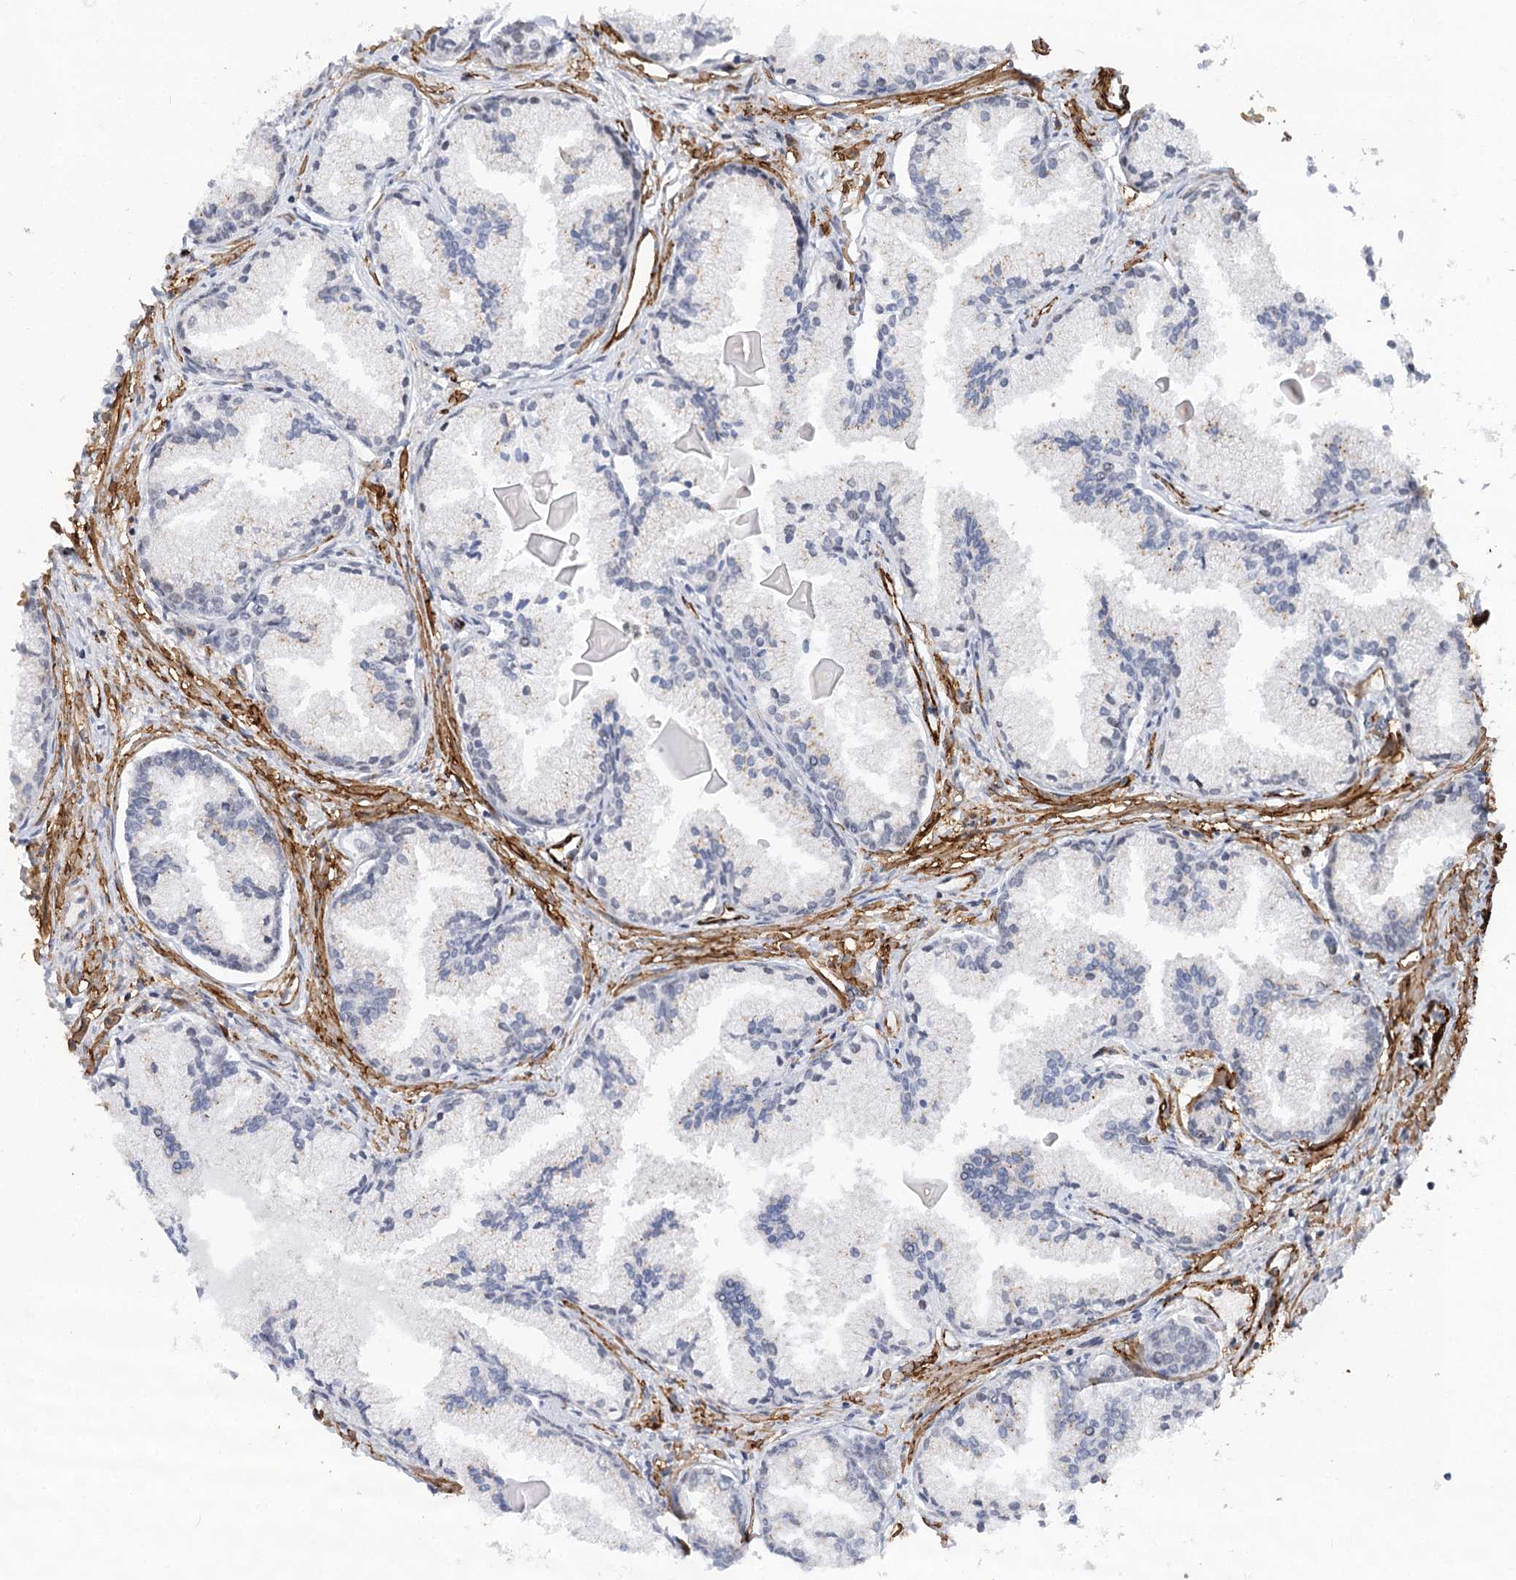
{"staining": {"intensity": "weak", "quantity": "<25%", "location": "cytoplasmic/membranous"}, "tissue": "prostate cancer", "cell_type": "Tumor cells", "image_type": "cancer", "snomed": [{"axis": "morphology", "description": "Adenocarcinoma, High grade"}, {"axis": "topography", "description": "Prostate"}], "caption": "IHC histopathology image of neoplastic tissue: human prostate cancer (adenocarcinoma (high-grade)) stained with DAB demonstrates no significant protein staining in tumor cells.", "gene": "GNL3L", "patient": {"sex": "male", "age": 68}}